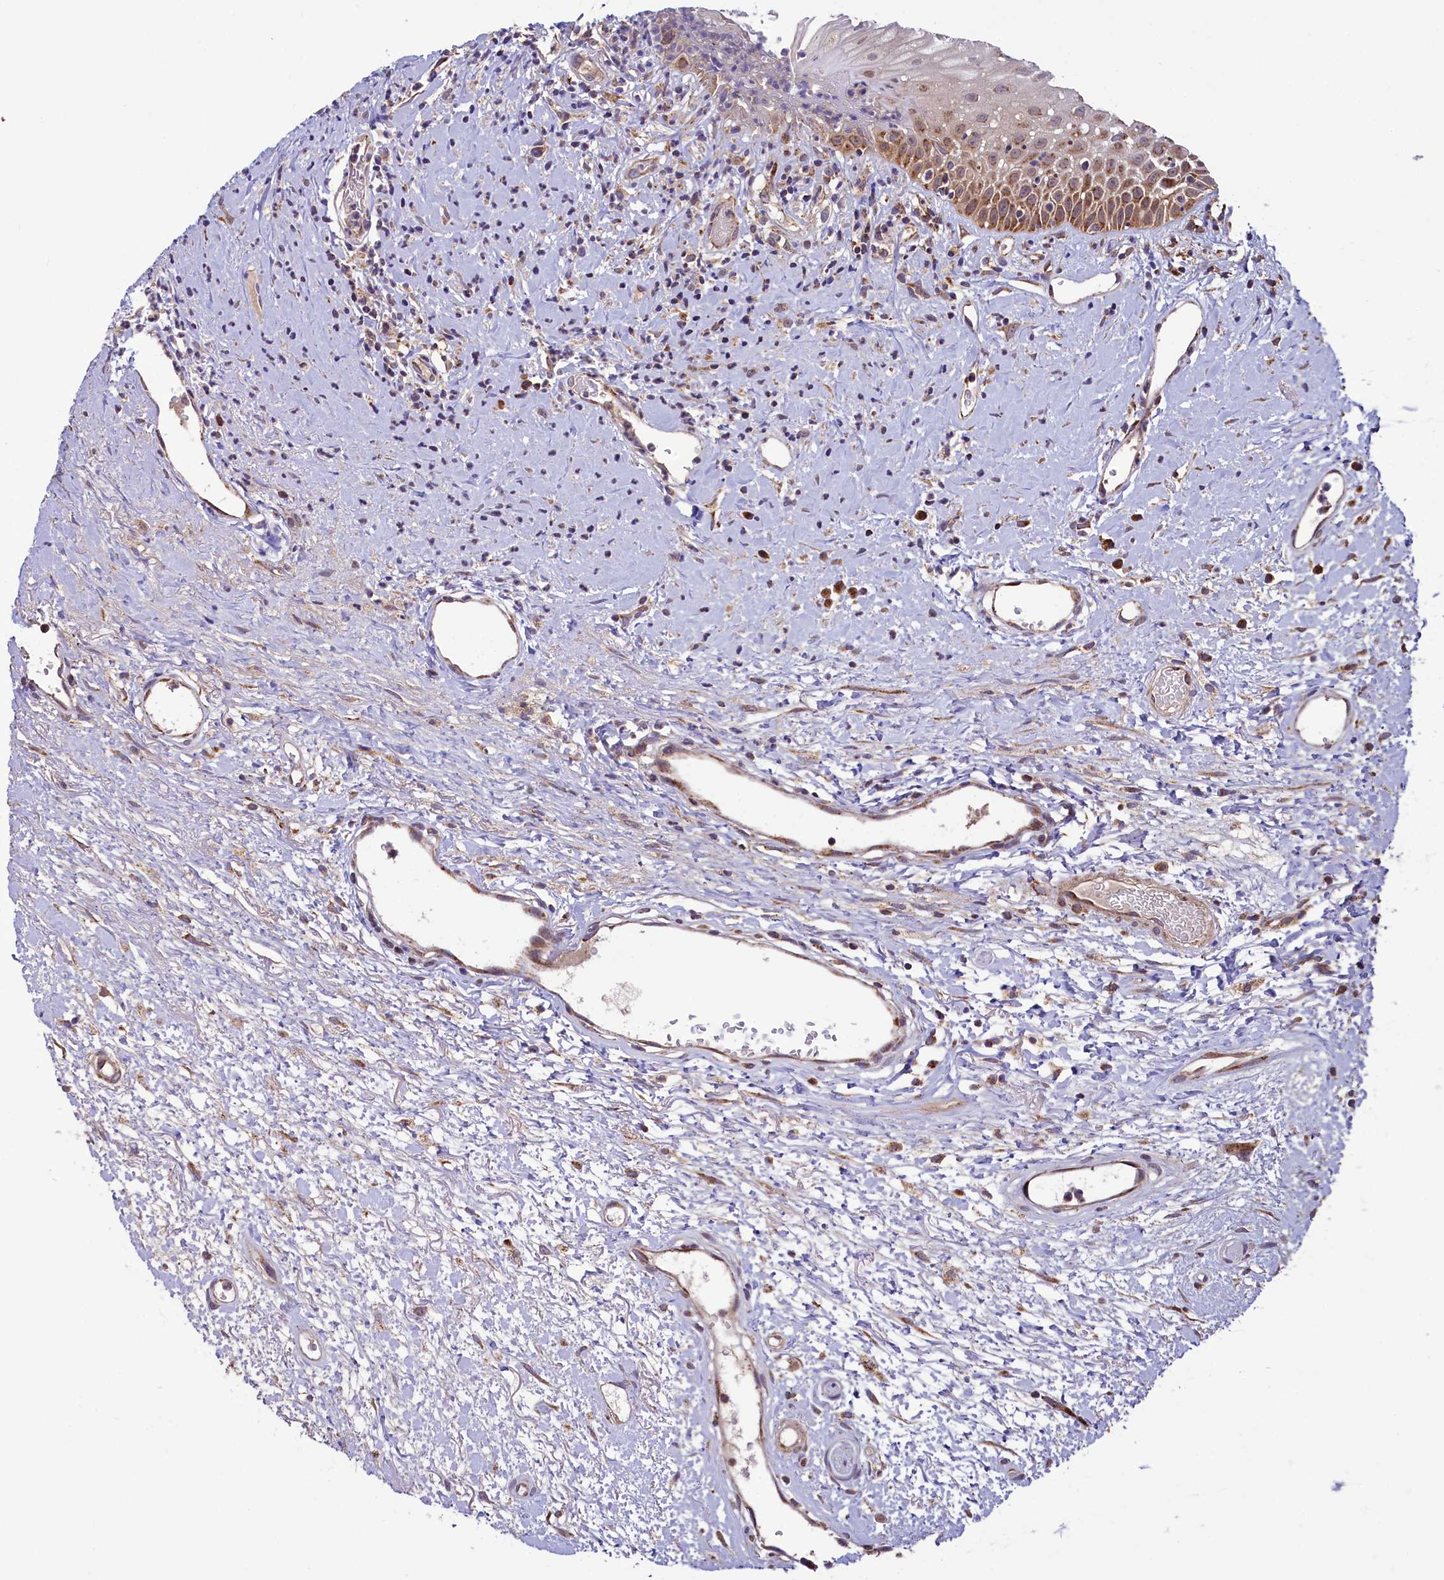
{"staining": {"intensity": "moderate", "quantity": "25%-75%", "location": "cytoplasmic/membranous"}, "tissue": "oral mucosa", "cell_type": "Squamous epithelial cells", "image_type": "normal", "snomed": [{"axis": "morphology", "description": "Normal tissue, NOS"}, {"axis": "topography", "description": "Oral tissue"}], "caption": "A photomicrograph of human oral mucosa stained for a protein shows moderate cytoplasmic/membranous brown staining in squamous epithelial cells.", "gene": "STARD5", "patient": {"sex": "female", "age": 76}}